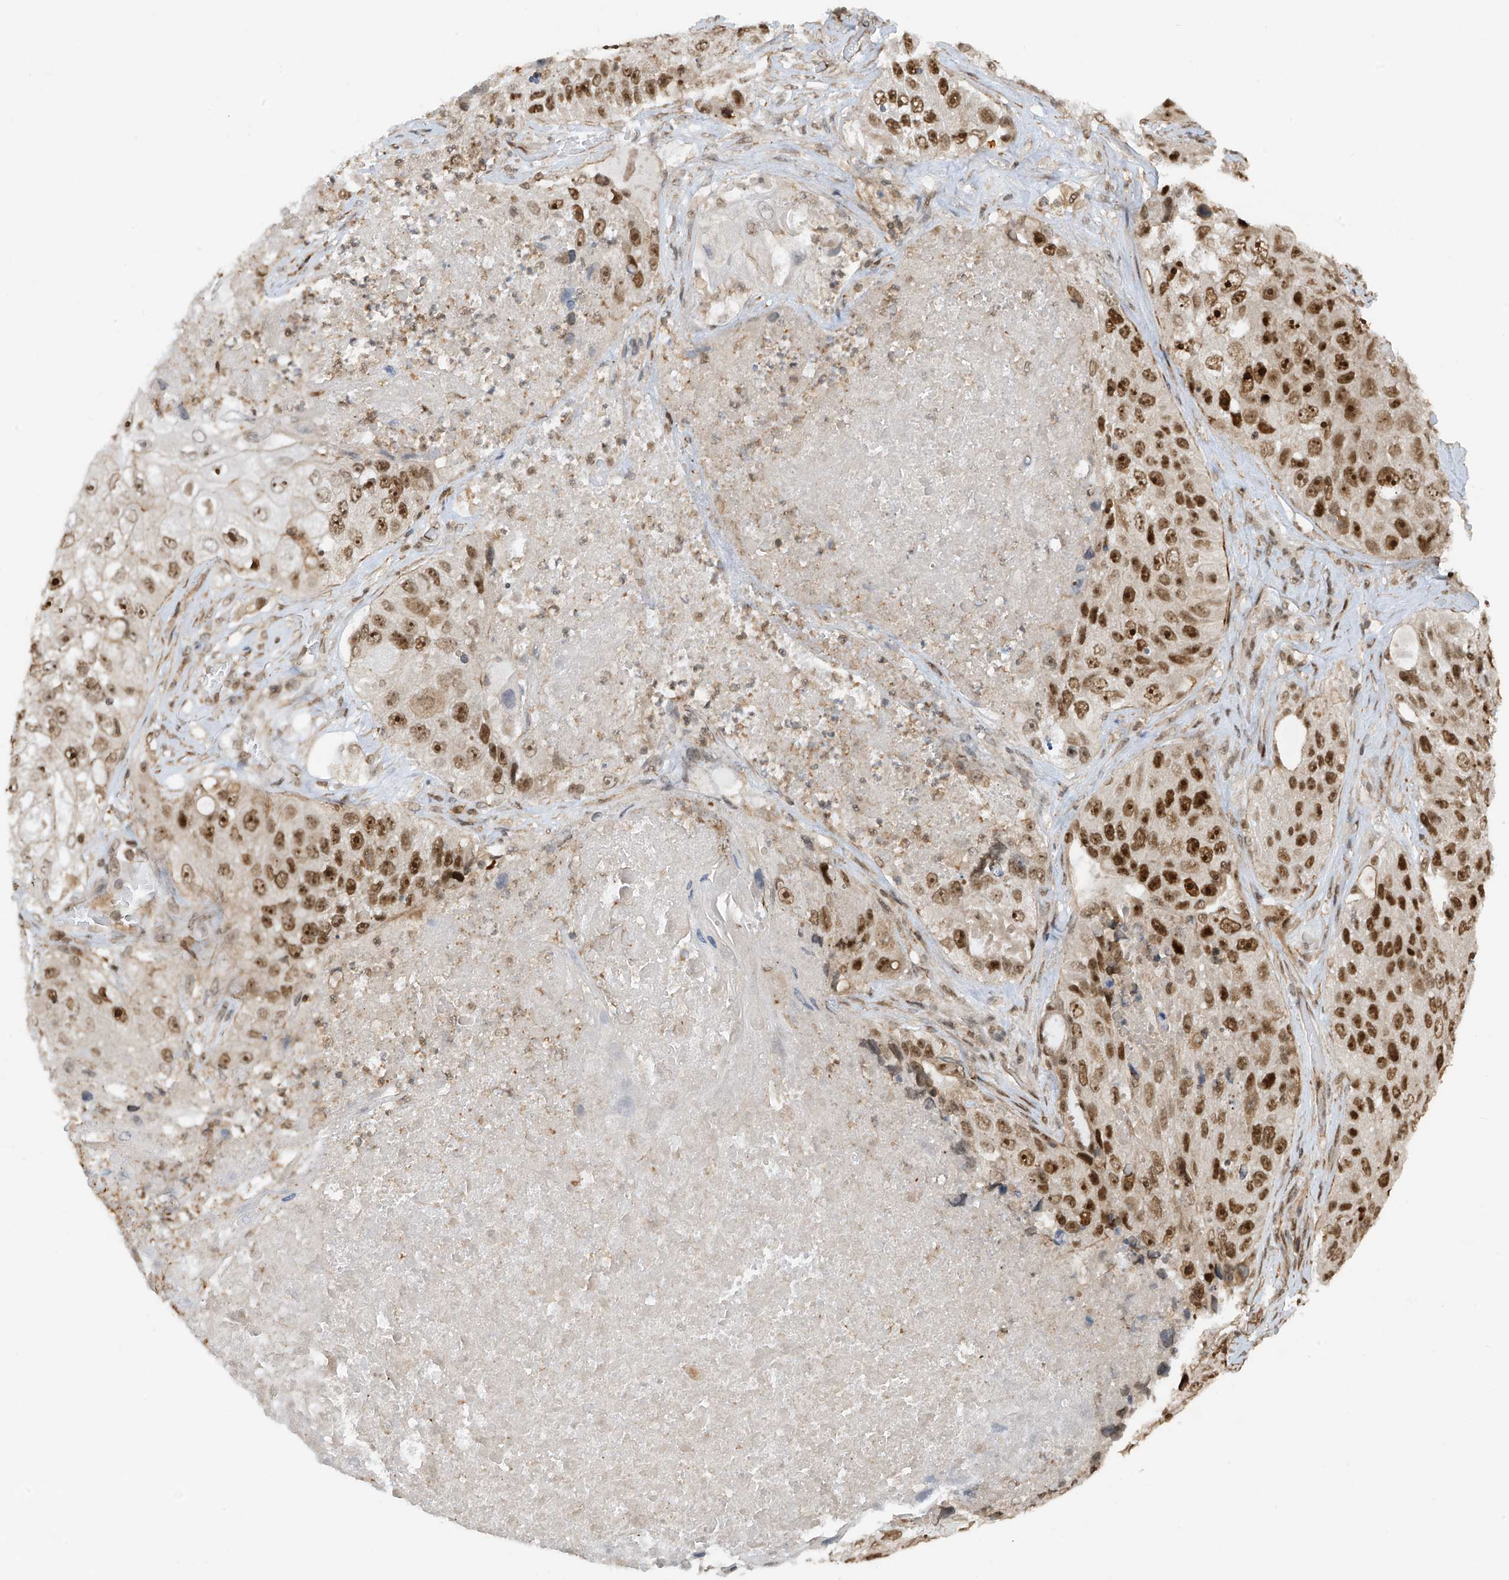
{"staining": {"intensity": "strong", "quantity": ">75%", "location": "nuclear"}, "tissue": "lung cancer", "cell_type": "Tumor cells", "image_type": "cancer", "snomed": [{"axis": "morphology", "description": "Squamous cell carcinoma, NOS"}, {"axis": "topography", "description": "Lung"}], "caption": "Strong nuclear protein expression is identified in approximately >75% of tumor cells in lung cancer. (Stains: DAB in brown, nuclei in blue, Microscopy: brightfield microscopy at high magnification).", "gene": "REPIN1", "patient": {"sex": "male", "age": 61}}